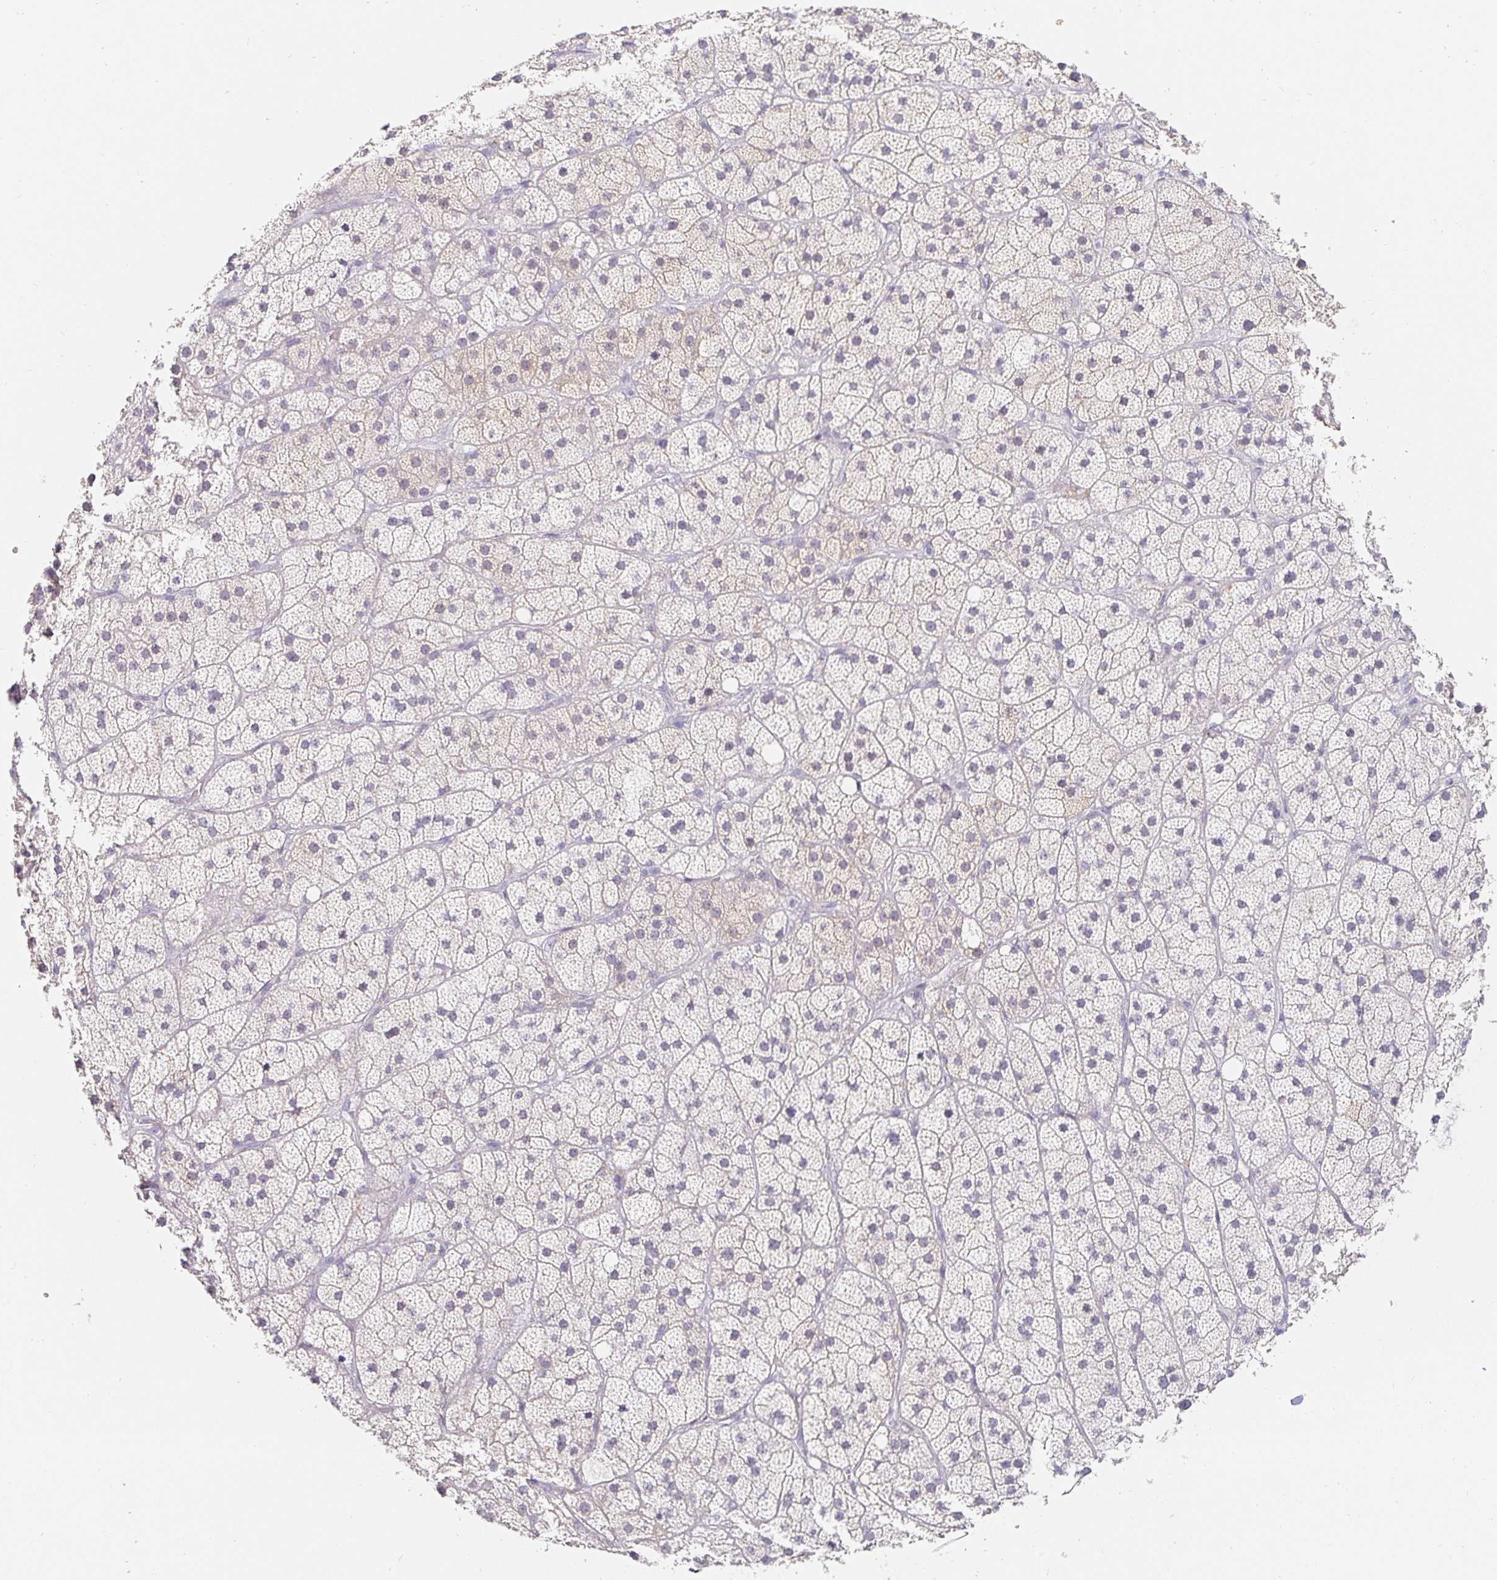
{"staining": {"intensity": "moderate", "quantity": "<25%", "location": "cytoplasmic/membranous"}, "tissue": "adrenal gland", "cell_type": "Glandular cells", "image_type": "normal", "snomed": [{"axis": "morphology", "description": "Normal tissue, NOS"}, {"axis": "topography", "description": "Adrenal gland"}], "caption": "Protein expression by IHC exhibits moderate cytoplasmic/membranous expression in about <25% of glandular cells in benign adrenal gland.", "gene": "PDX1", "patient": {"sex": "male", "age": 57}}